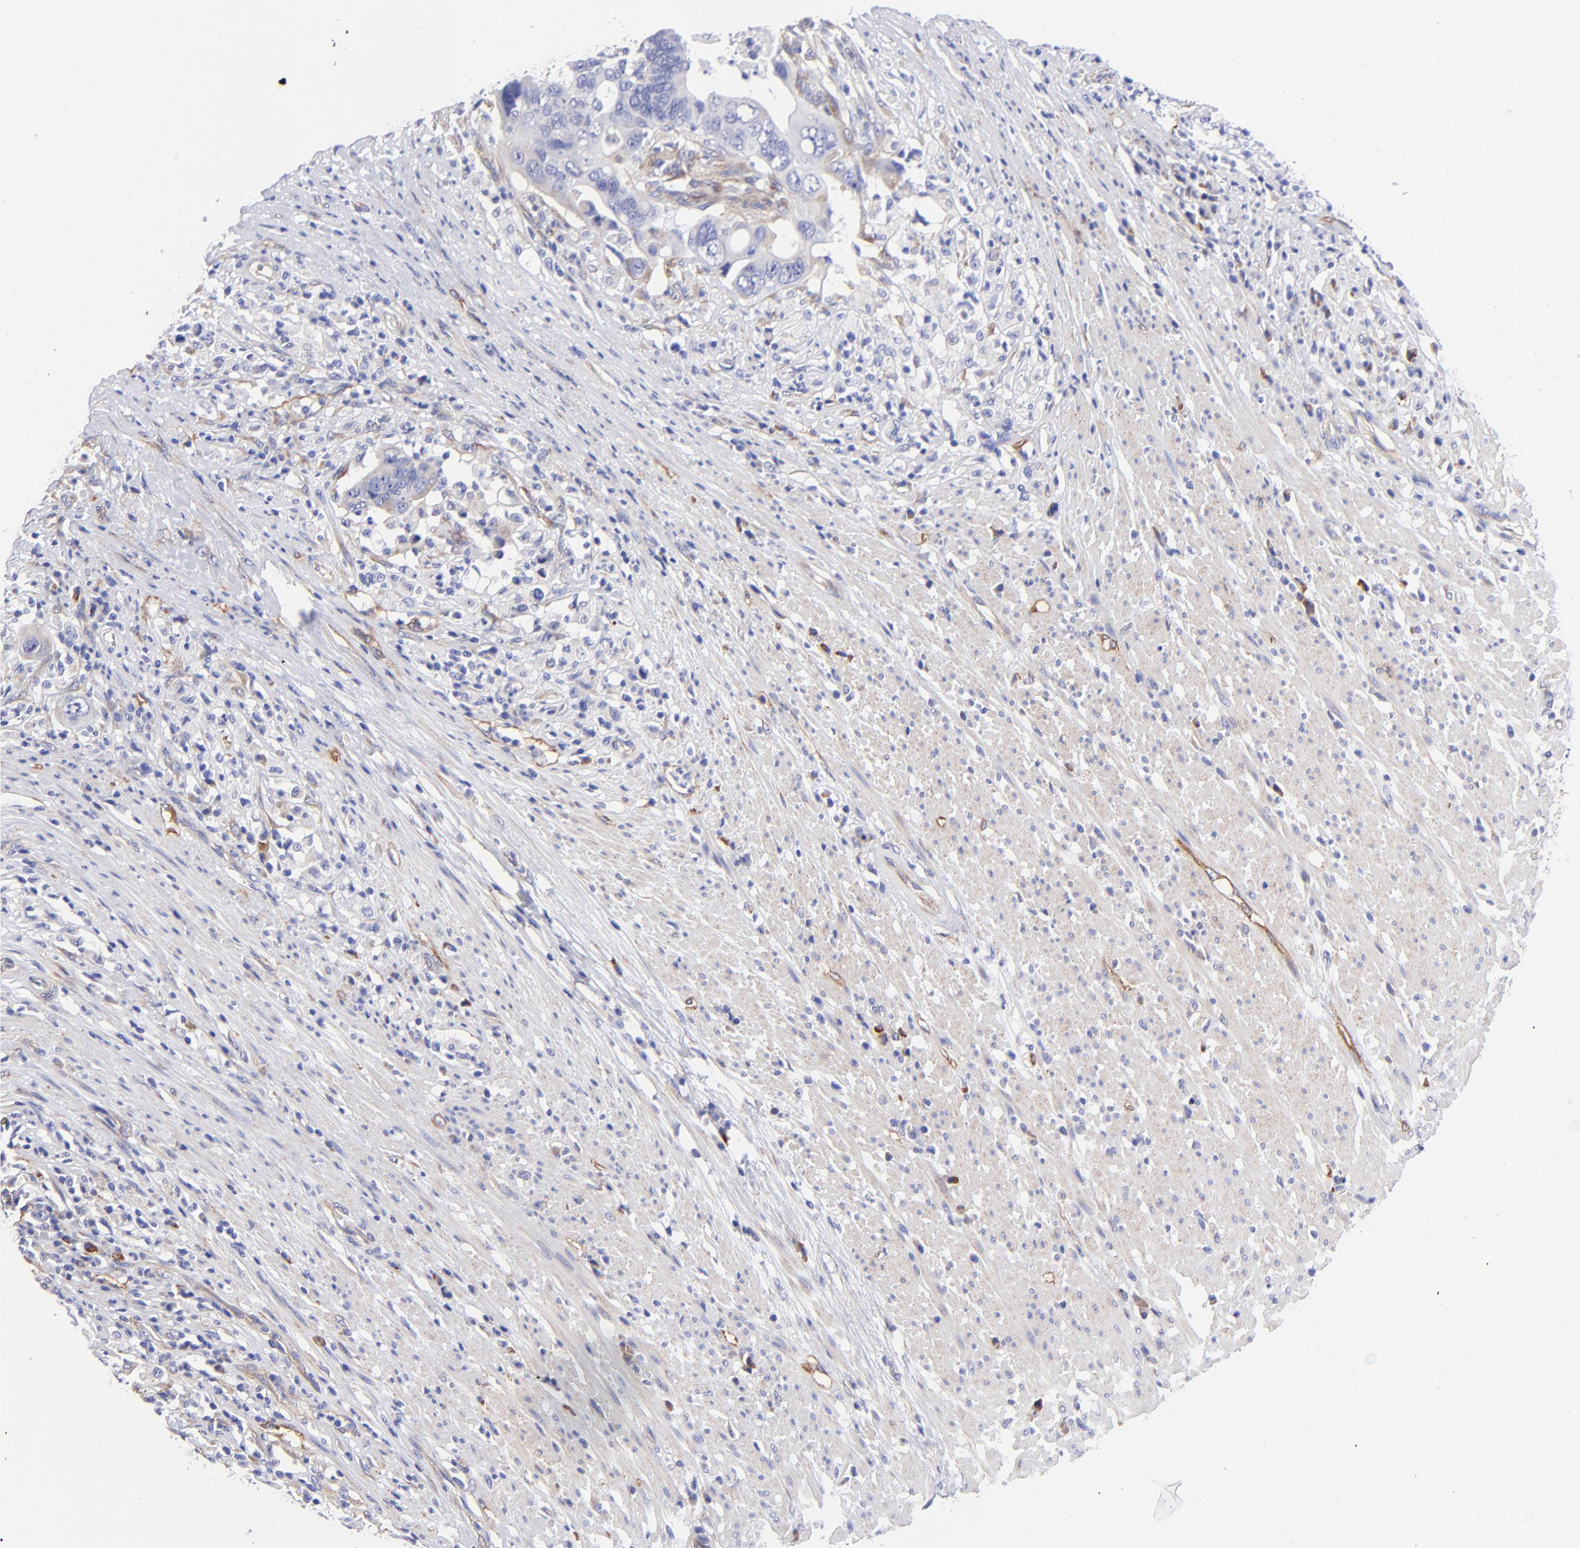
{"staining": {"intensity": "weak", "quantity": "<25%", "location": "cytoplasmic/membranous"}, "tissue": "colorectal cancer", "cell_type": "Tumor cells", "image_type": "cancer", "snomed": [{"axis": "morphology", "description": "Adenocarcinoma, NOS"}, {"axis": "topography", "description": "Rectum"}], "caption": "This is a micrograph of IHC staining of colorectal cancer (adenocarcinoma), which shows no staining in tumor cells. (Stains: DAB immunohistochemistry (IHC) with hematoxylin counter stain, Microscopy: brightfield microscopy at high magnification).", "gene": "PPFIBP1", "patient": {"sex": "male", "age": 53}}